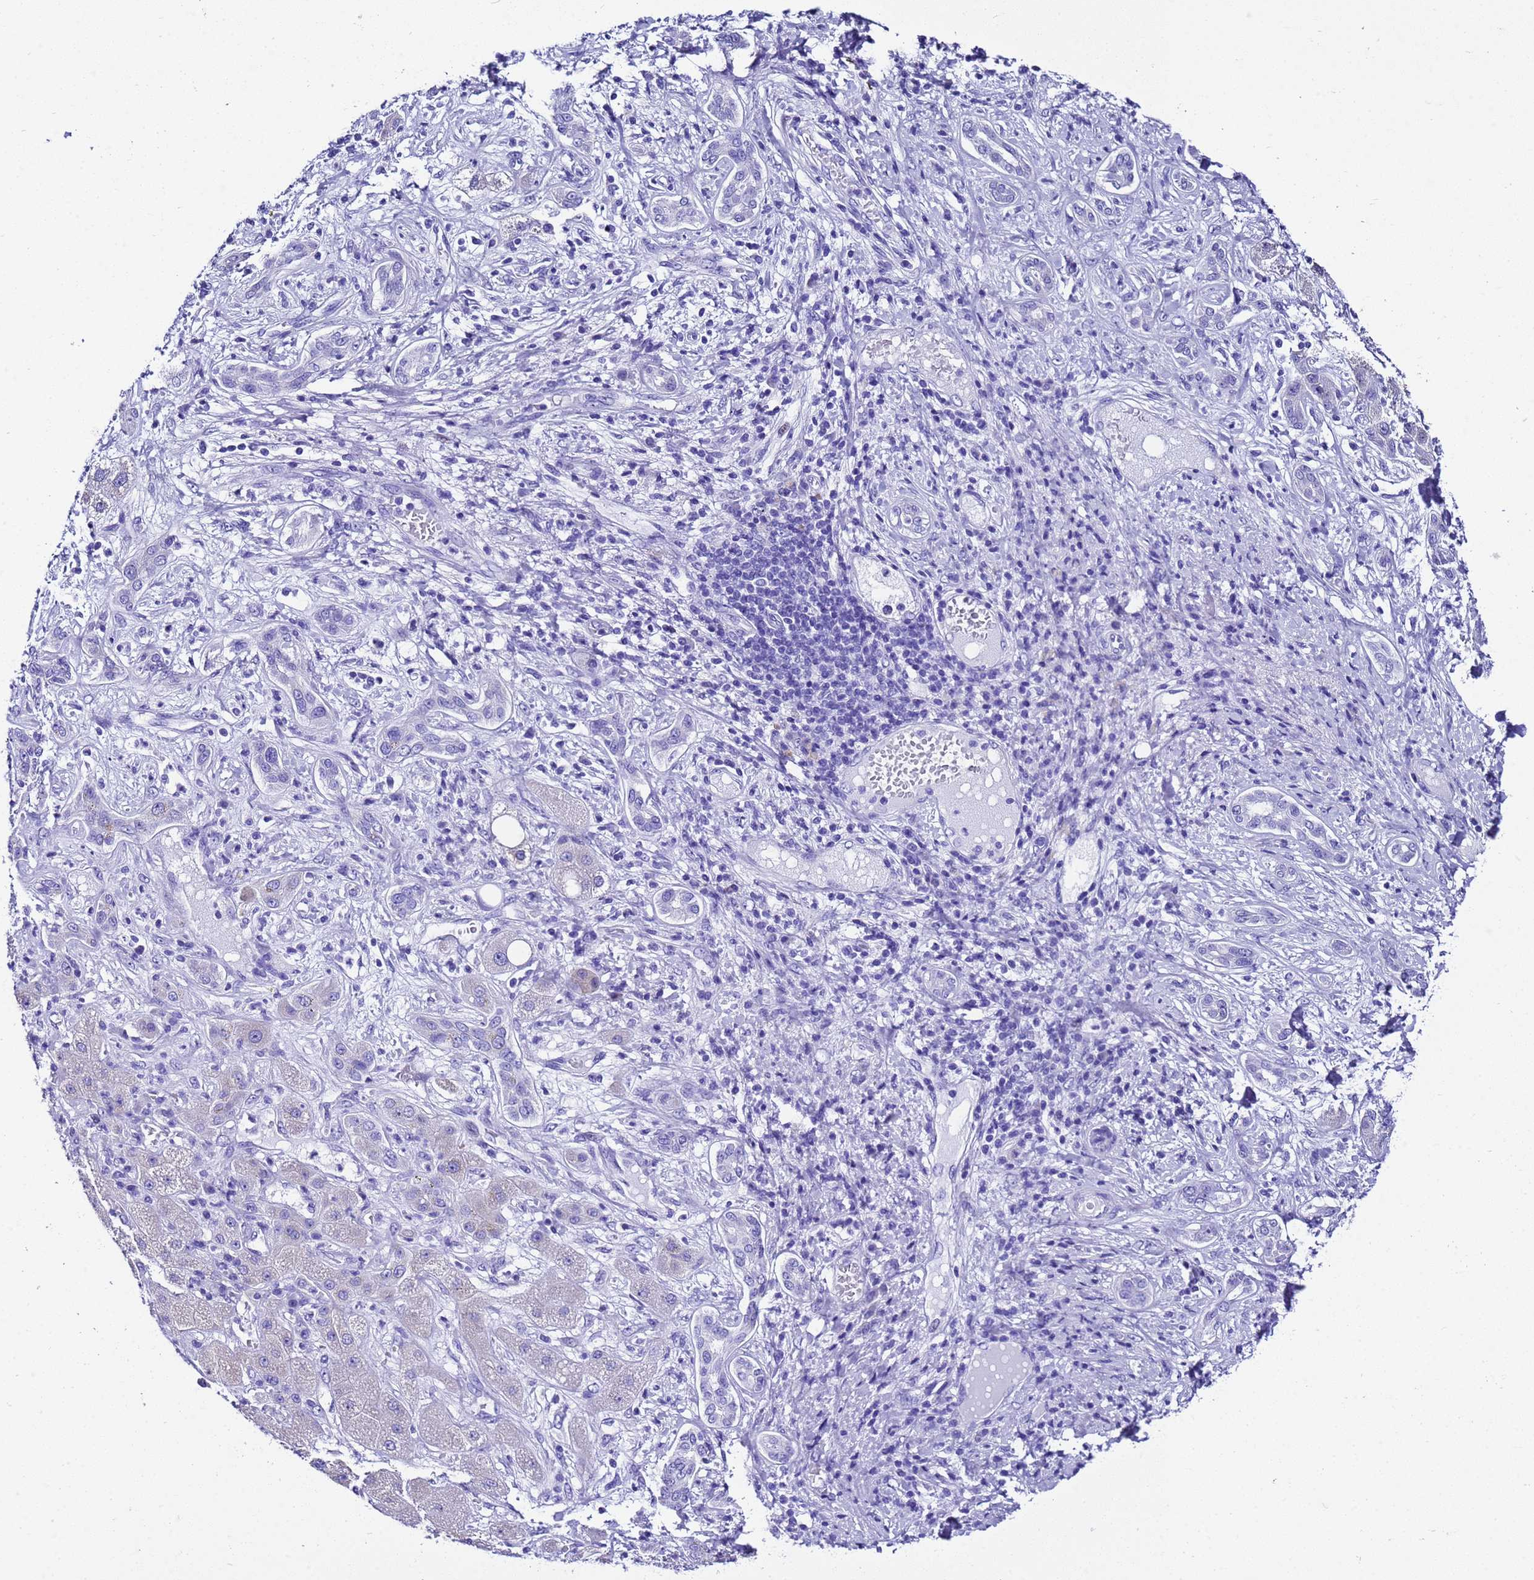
{"staining": {"intensity": "negative", "quantity": "none", "location": "none"}, "tissue": "liver cancer", "cell_type": "Tumor cells", "image_type": "cancer", "snomed": [{"axis": "morphology", "description": "Carcinoma, Hepatocellular, NOS"}, {"axis": "topography", "description": "Liver"}], "caption": "A histopathology image of human liver cancer is negative for staining in tumor cells.", "gene": "UGT2B10", "patient": {"sex": "male", "age": 65}}